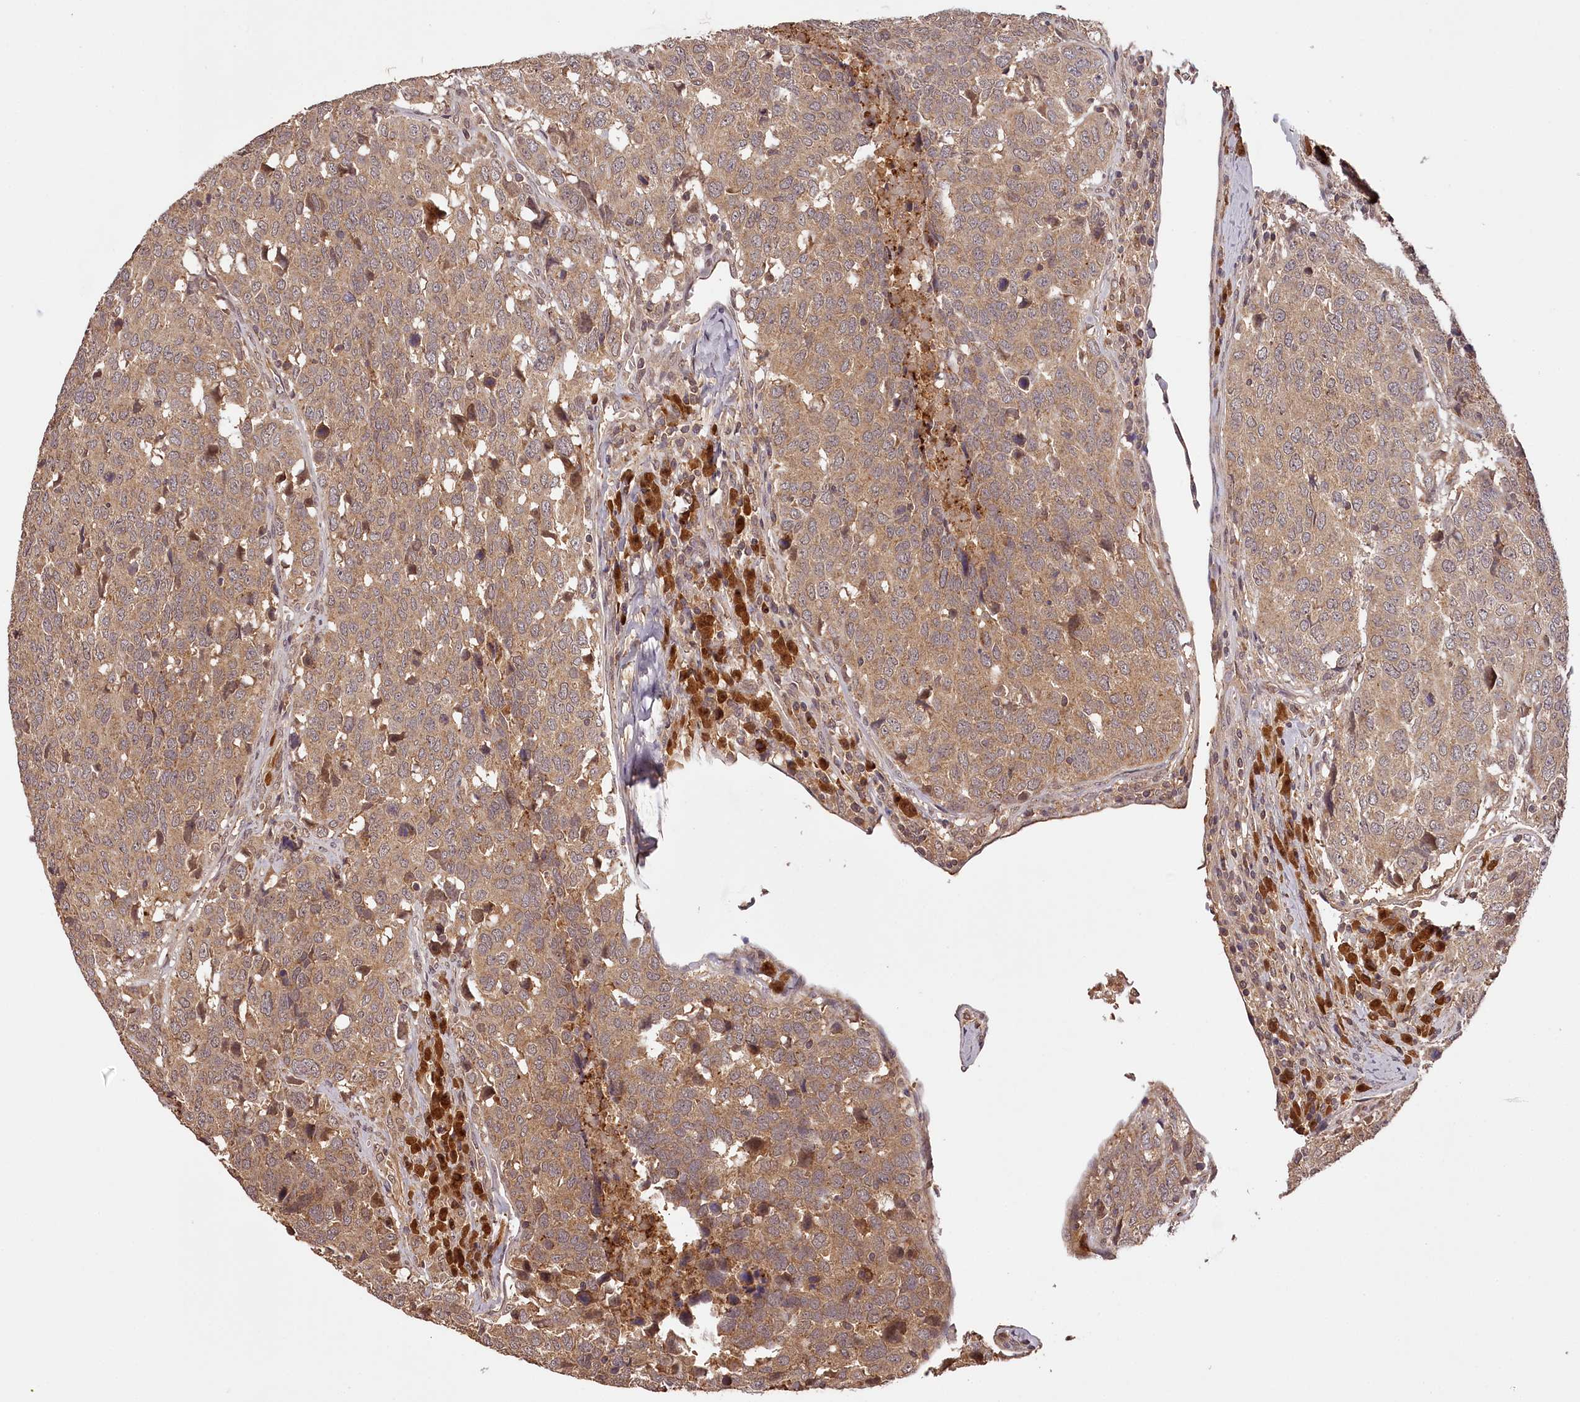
{"staining": {"intensity": "moderate", "quantity": ">75%", "location": "cytoplasmic/membranous"}, "tissue": "head and neck cancer", "cell_type": "Tumor cells", "image_type": "cancer", "snomed": [{"axis": "morphology", "description": "Squamous cell carcinoma, NOS"}, {"axis": "topography", "description": "Head-Neck"}], "caption": "An immunohistochemistry (IHC) image of tumor tissue is shown. Protein staining in brown labels moderate cytoplasmic/membranous positivity in squamous cell carcinoma (head and neck) within tumor cells.", "gene": "TTC12", "patient": {"sex": "male", "age": 66}}